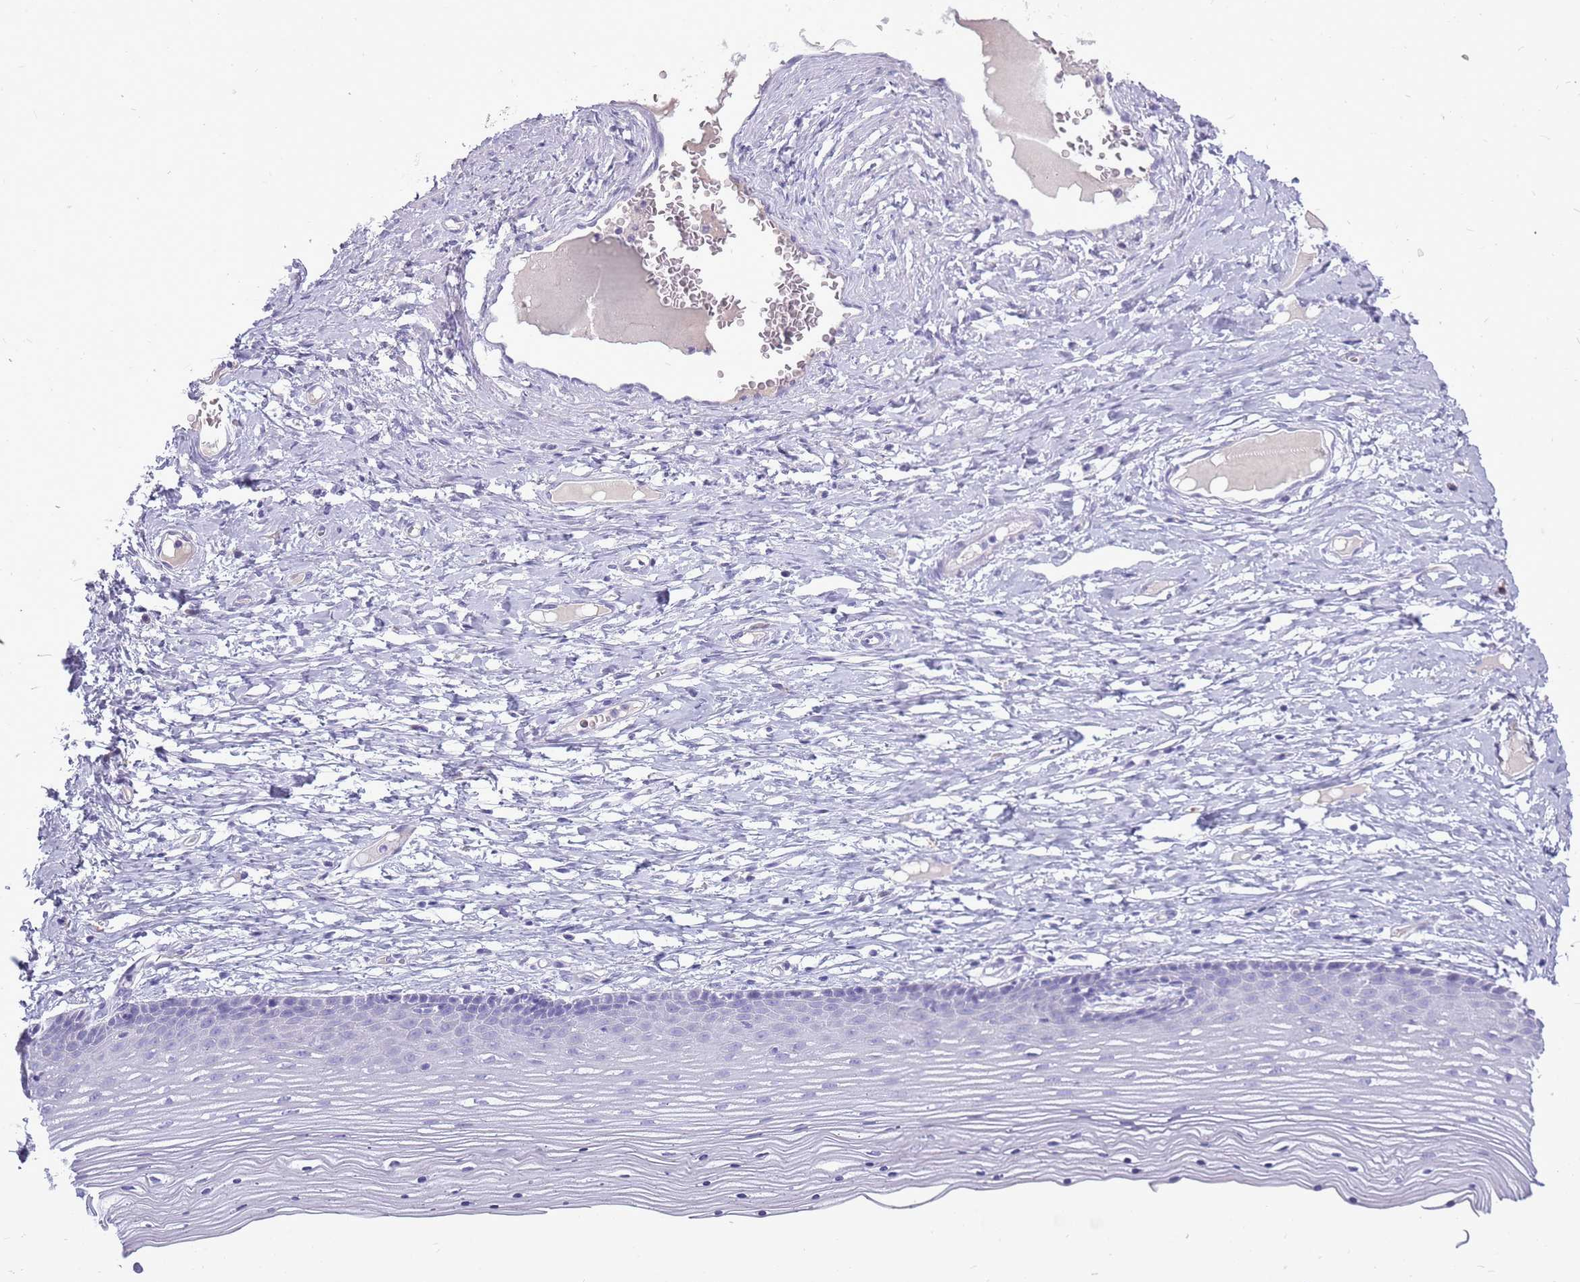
{"staining": {"intensity": "negative", "quantity": "none", "location": "none"}, "tissue": "cervix", "cell_type": "Glandular cells", "image_type": "normal", "snomed": [{"axis": "morphology", "description": "Normal tissue, NOS"}, {"axis": "topography", "description": "Cervix"}], "caption": "Human cervix stained for a protein using immunohistochemistry (IHC) exhibits no positivity in glandular cells.", "gene": "ZNF425", "patient": {"sex": "female", "age": 42}}